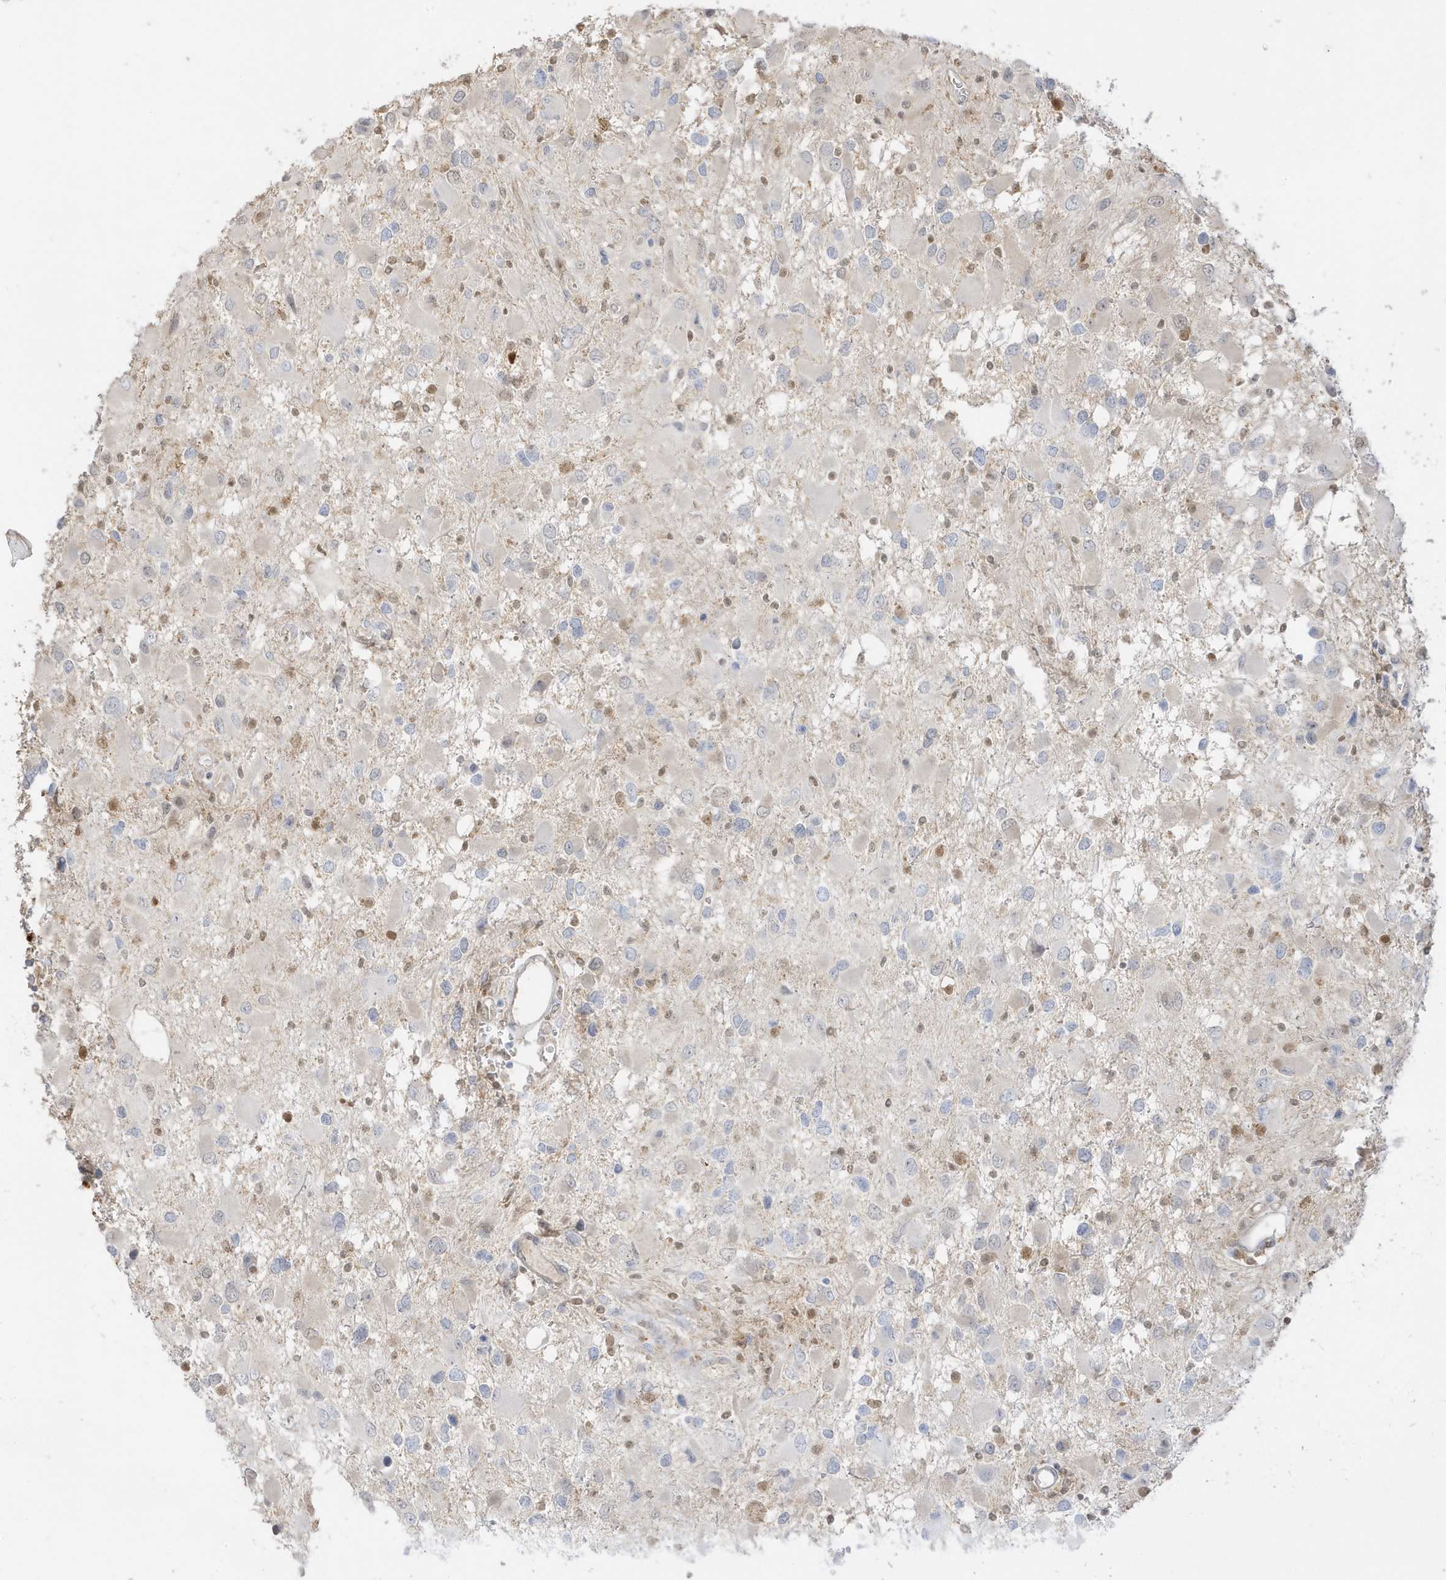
{"staining": {"intensity": "weak", "quantity": "25%-75%", "location": "nuclear"}, "tissue": "glioma", "cell_type": "Tumor cells", "image_type": "cancer", "snomed": [{"axis": "morphology", "description": "Glioma, malignant, High grade"}, {"axis": "topography", "description": "Brain"}], "caption": "A low amount of weak nuclear positivity is seen in approximately 25%-75% of tumor cells in malignant glioma (high-grade) tissue.", "gene": "GCA", "patient": {"sex": "male", "age": 53}}